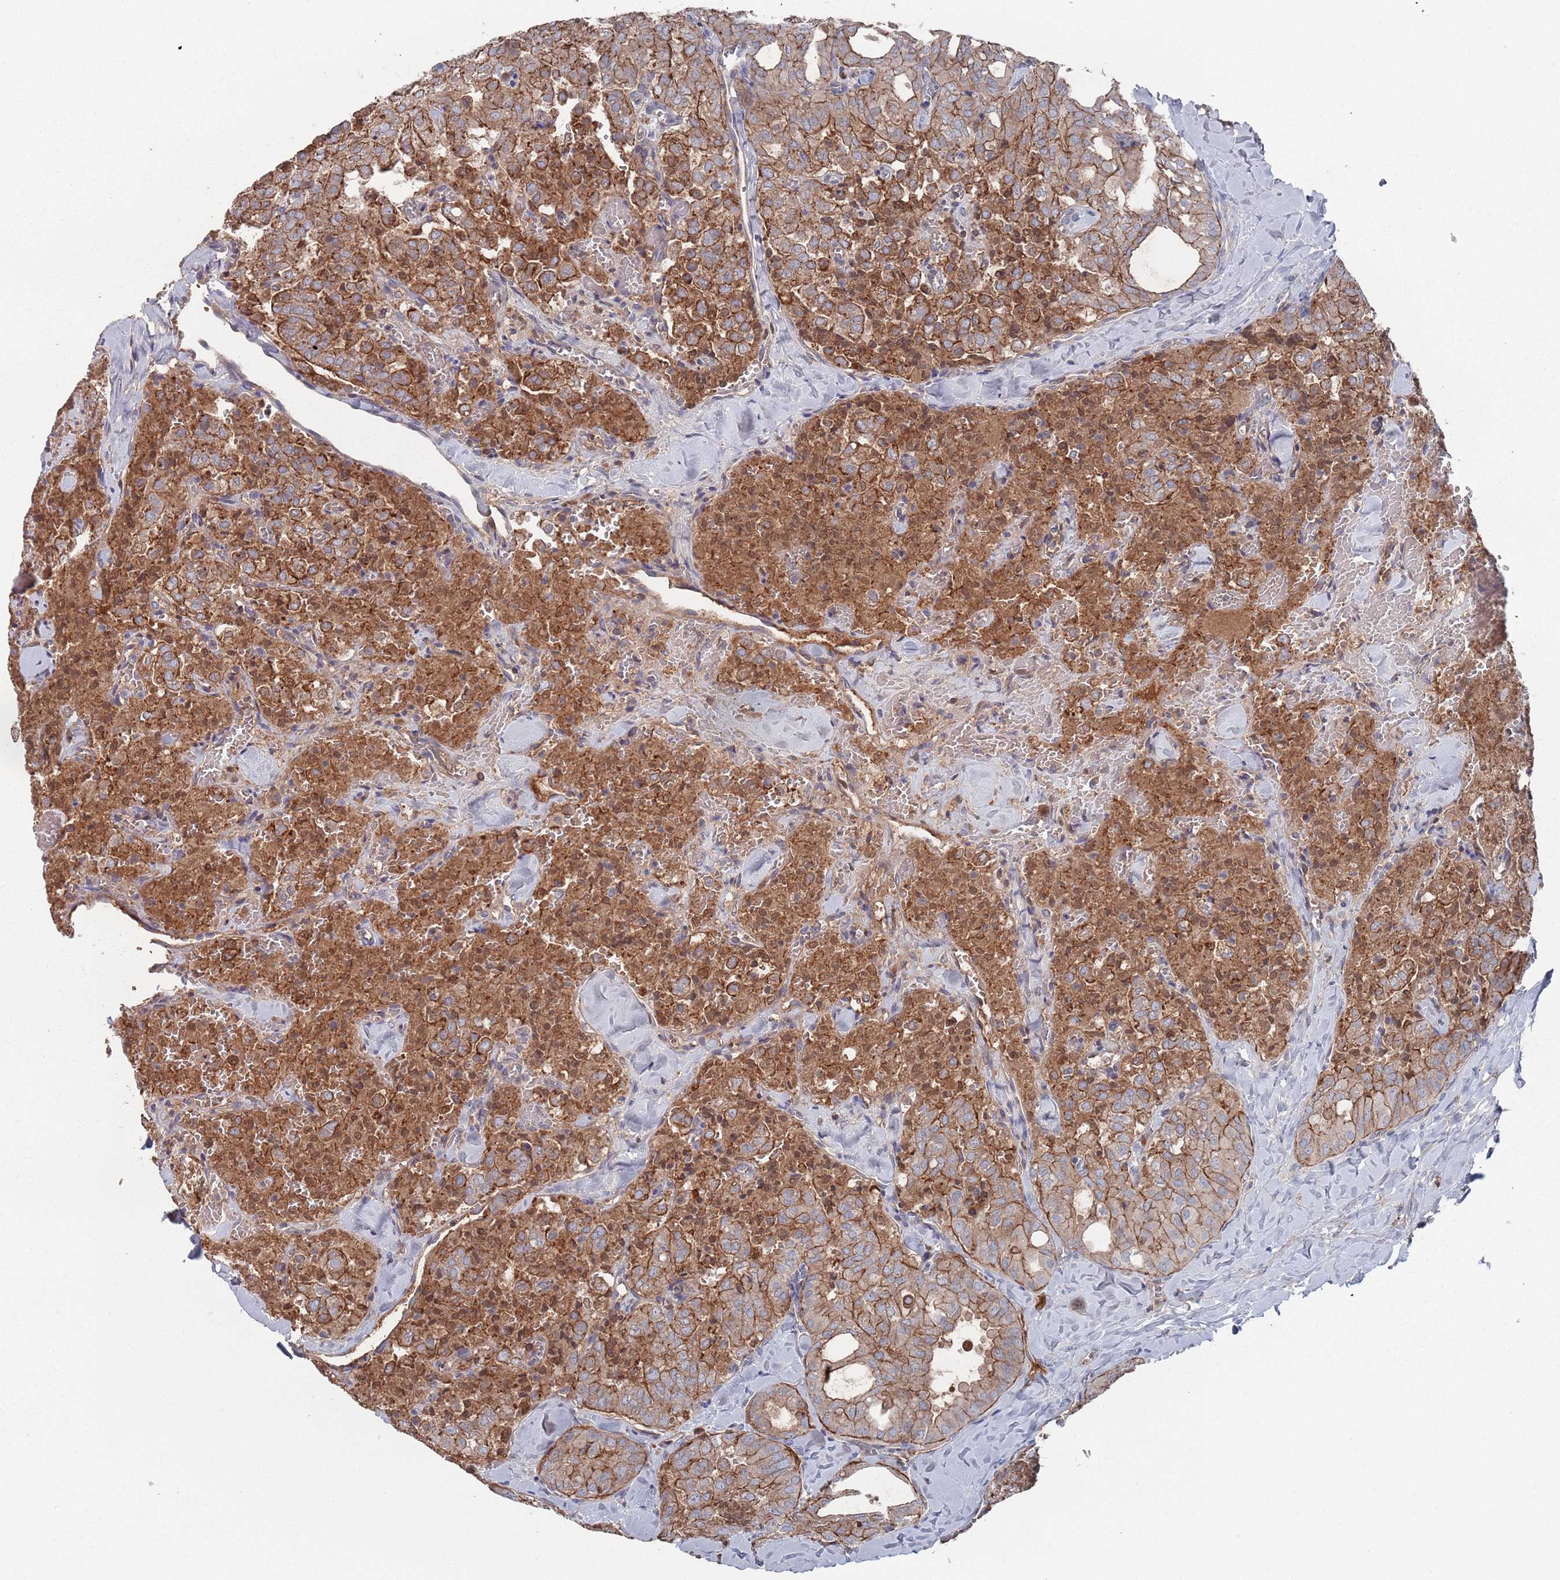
{"staining": {"intensity": "moderate", "quantity": ">75%", "location": "cytoplasmic/membranous"}, "tissue": "thyroid cancer", "cell_type": "Tumor cells", "image_type": "cancer", "snomed": [{"axis": "morphology", "description": "Follicular adenoma carcinoma, NOS"}, {"axis": "topography", "description": "Thyroid gland"}], "caption": "Tumor cells display moderate cytoplasmic/membranous expression in approximately >75% of cells in follicular adenoma carcinoma (thyroid).", "gene": "PLEKHA4", "patient": {"sex": "male", "age": 75}}